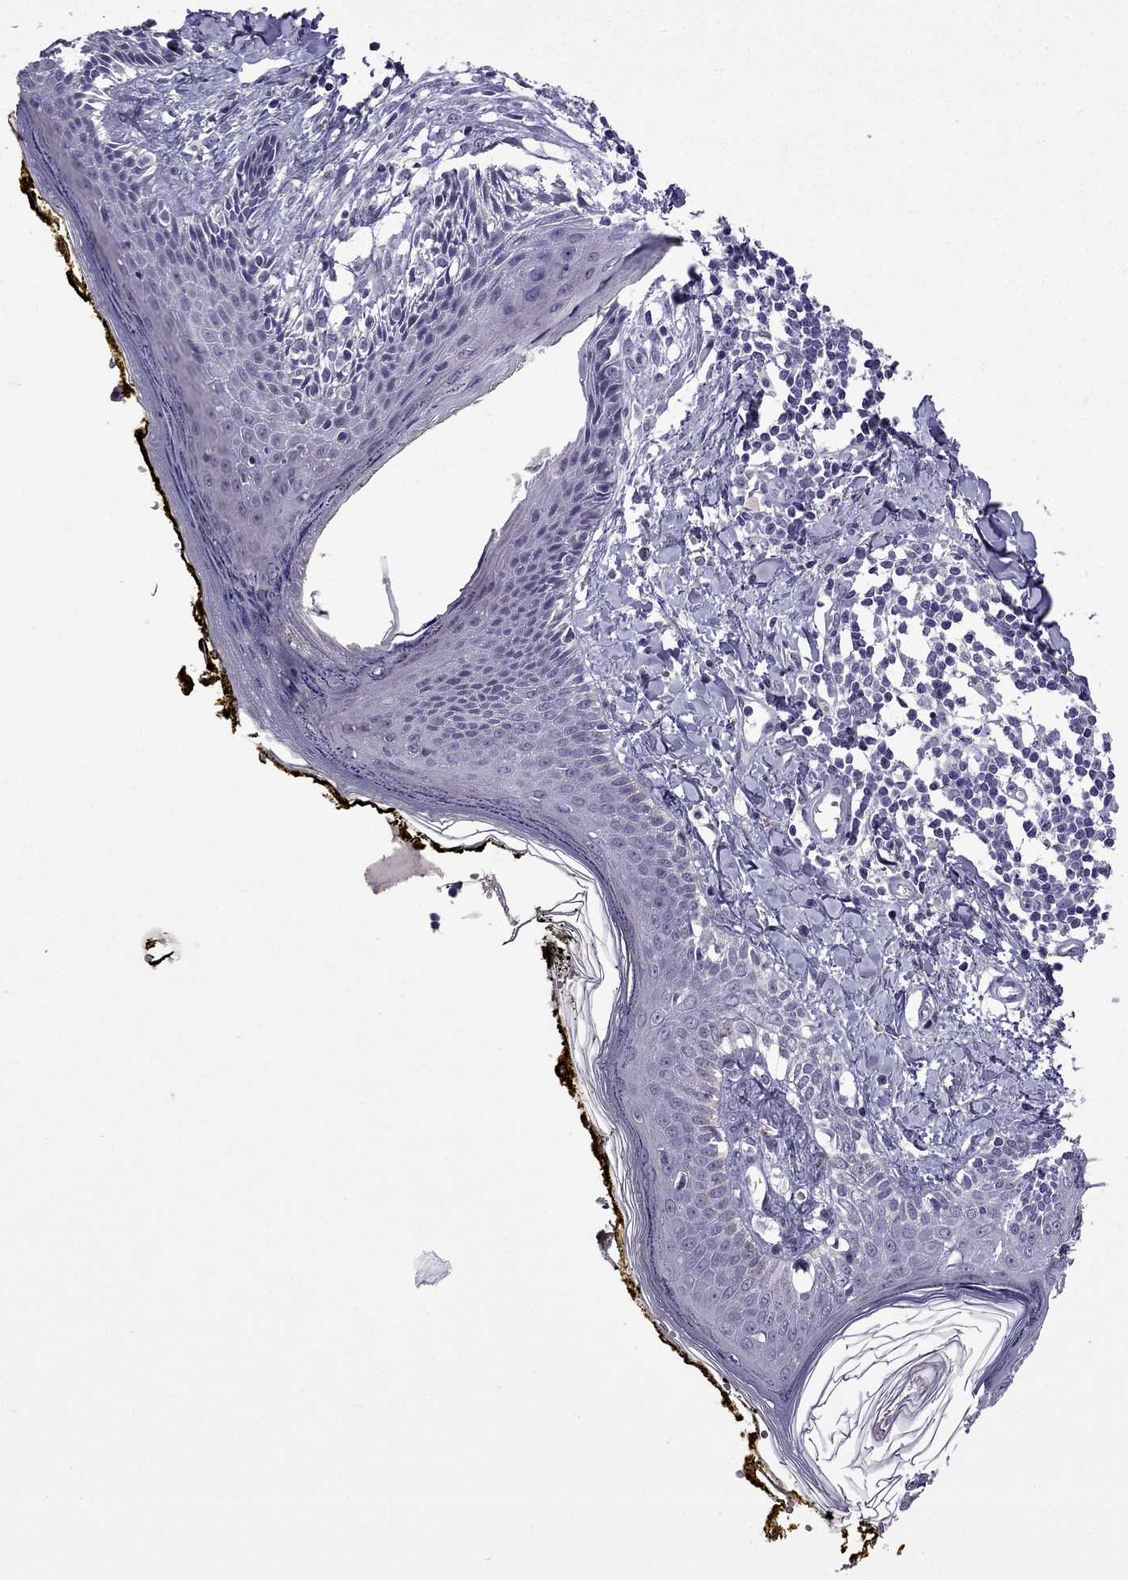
{"staining": {"intensity": "negative", "quantity": "none", "location": "none"}, "tissue": "skin", "cell_type": "Fibroblasts", "image_type": "normal", "snomed": [{"axis": "morphology", "description": "Normal tissue, NOS"}, {"axis": "topography", "description": "Skin"}], "caption": "Immunohistochemistry image of normal skin stained for a protein (brown), which displays no expression in fibroblasts. (Immunohistochemistry, brightfield microscopy, high magnification).", "gene": "TTN", "patient": {"sex": "male", "age": 76}}